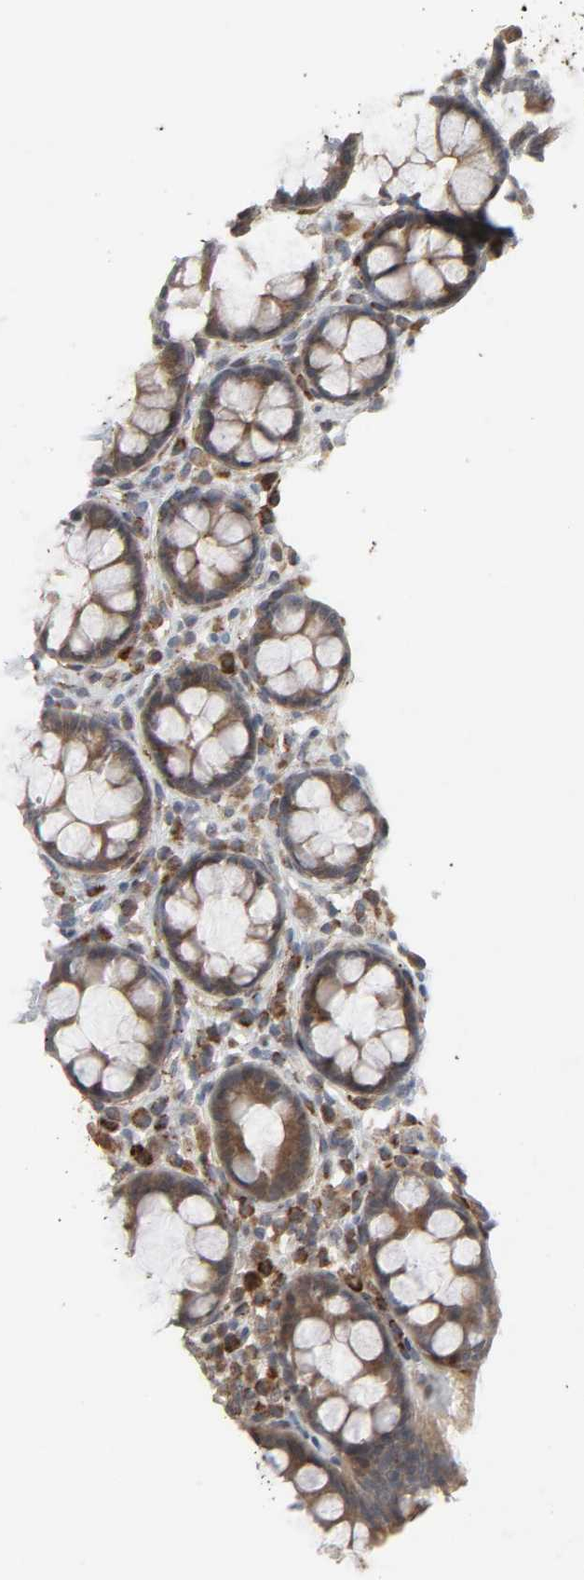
{"staining": {"intensity": "strong", "quantity": ">75%", "location": "cytoplasmic/membranous"}, "tissue": "rectum", "cell_type": "Glandular cells", "image_type": "normal", "snomed": [{"axis": "morphology", "description": "Normal tissue, NOS"}, {"axis": "topography", "description": "Rectum"}], "caption": "Protein expression analysis of unremarkable human rectum reveals strong cytoplasmic/membranous staining in approximately >75% of glandular cells. The protein of interest is stained brown, and the nuclei are stained in blue (DAB IHC with brightfield microscopy, high magnification).", "gene": "ADCY4", "patient": {"sex": "male", "age": 92}}